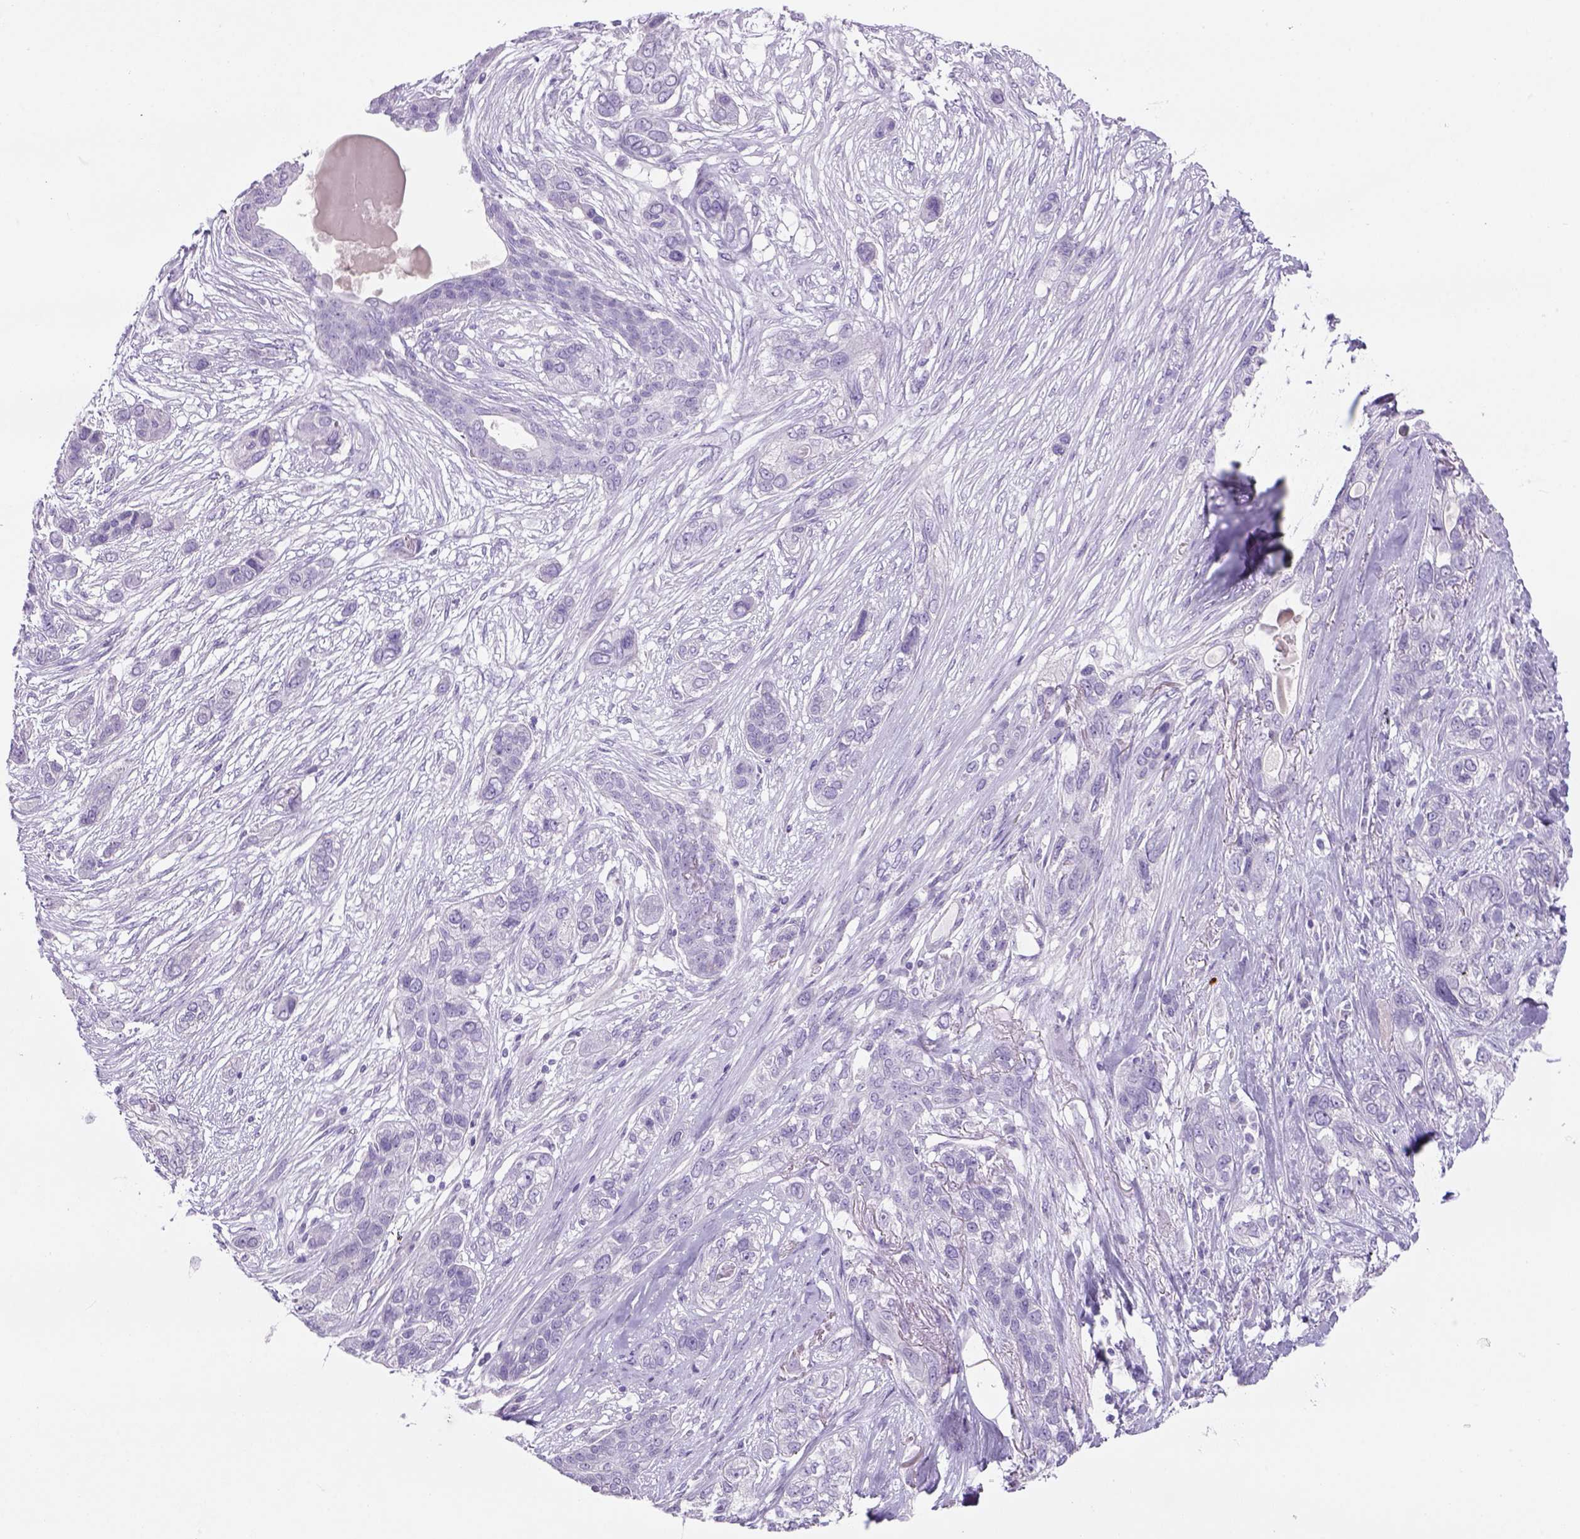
{"staining": {"intensity": "negative", "quantity": "none", "location": "none"}, "tissue": "lung cancer", "cell_type": "Tumor cells", "image_type": "cancer", "snomed": [{"axis": "morphology", "description": "Squamous cell carcinoma, NOS"}, {"axis": "topography", "description": "Lung"}], "caption": "A high-resolution photomicrograph shows IHC staining of lung cancer, which exhibits no significant positivity in tumor cells.", "gene": "TENM4", "patient": {"sex": "female", "age": 70}}